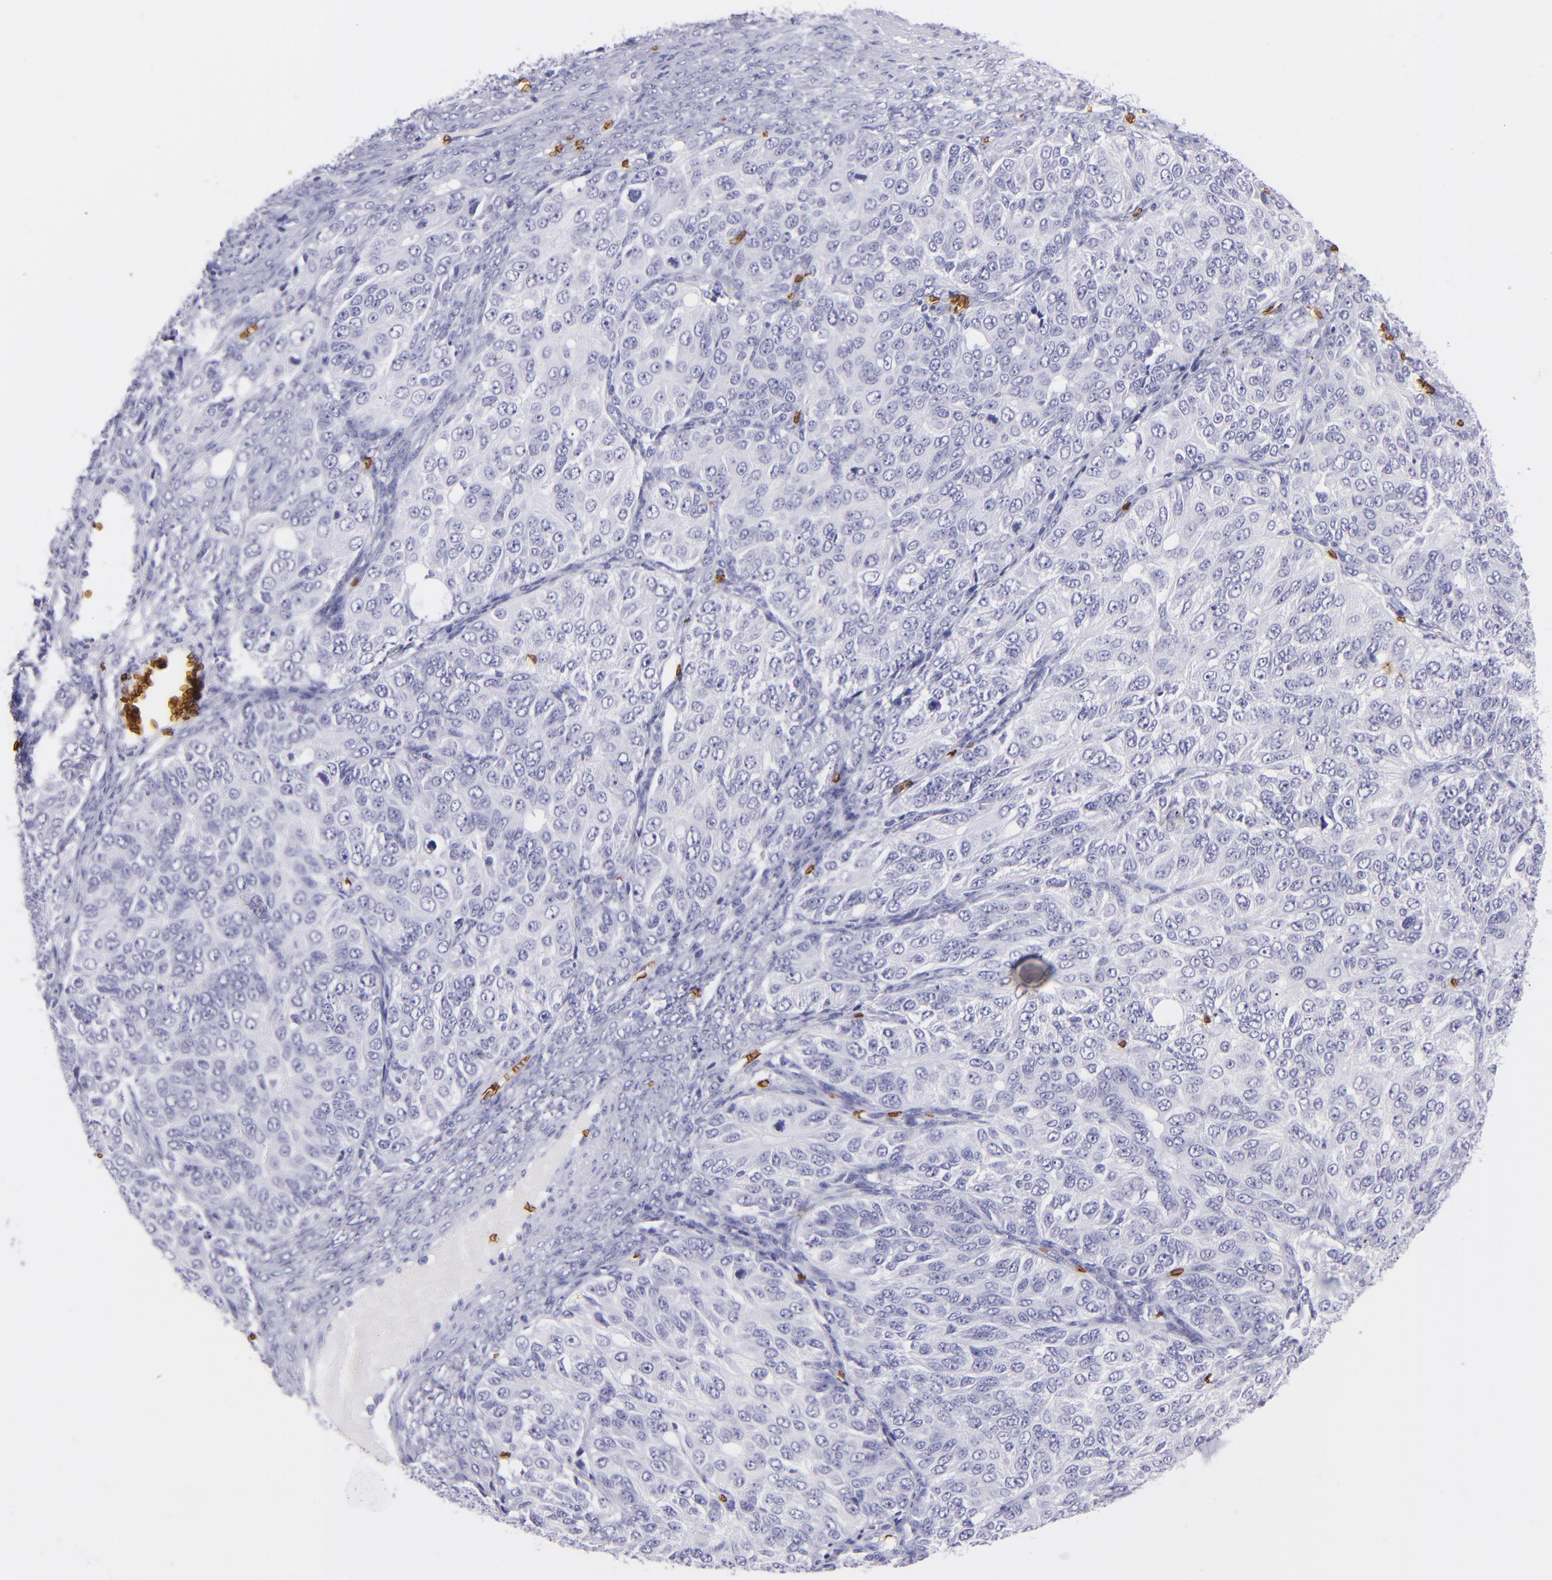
{"staining": {"intensity": "negative", "quantity": "none", "location": "none"}, "tissue": "ovarian cancer", "cell_type": "Tumor cells", "image_type": "cancer", "snomed": [{"axis": "morphology", "description": "Carcinoma, endometroid"}, {"axis": "topography", "description": "Ovary"}], "caption": "The histopathology image exhibits no significant staining in tumor cells of endometroid carcinoma (ovarian).", "gene": "GYPA", "patient": {"sex": "female", "age": 51}}